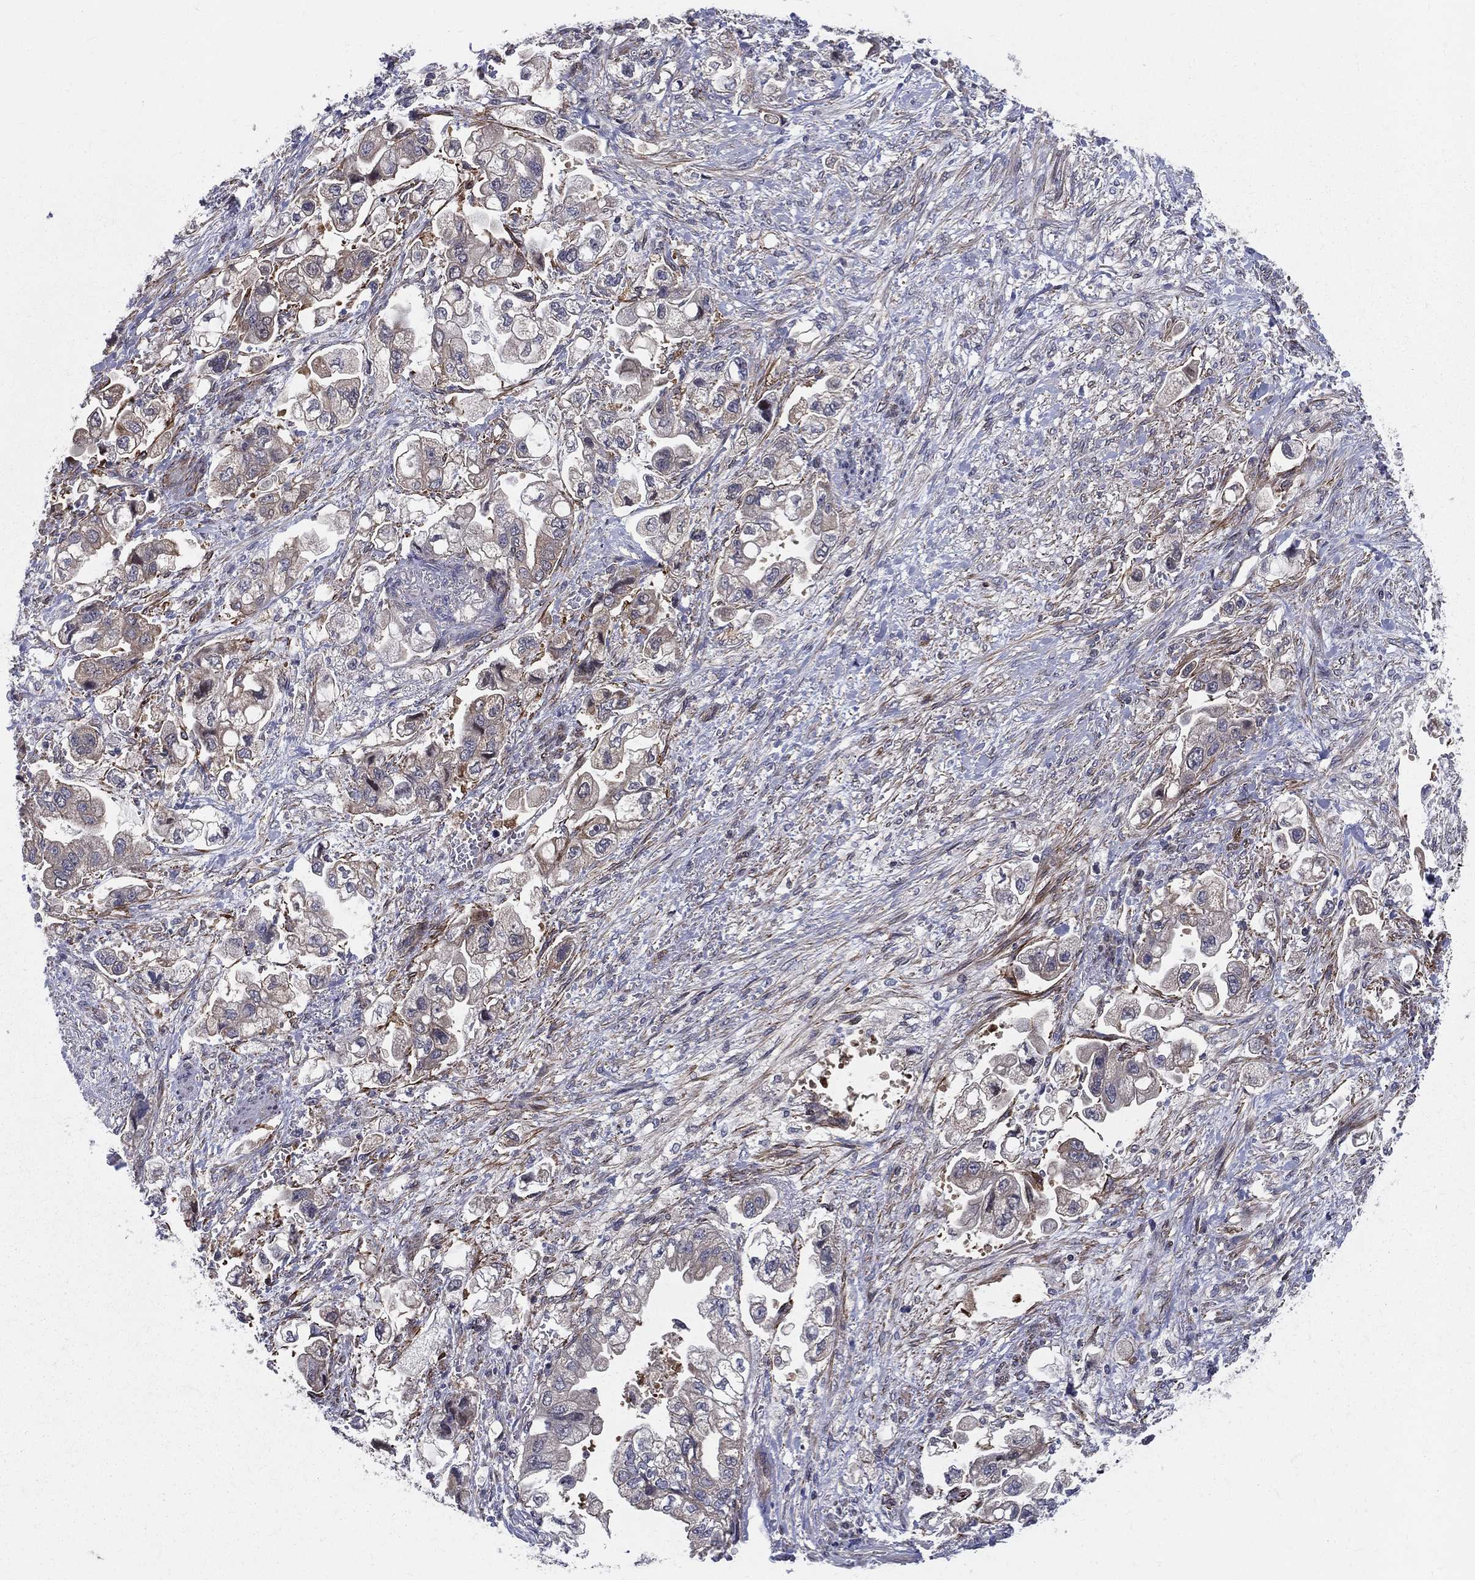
{"staining": {"intensity": "weak", "quantity": "<25%", "location": "cytoplasmic/membranous"}, "tissue": "stomach cancer", "cell_type": "Tumor cells", "image_type": "cancer", "snomed": [{"axis": "morphology", "description": "Normal tissue, NOS"}, {"axis": "morphology", "description": "Adenocarcinoma, NOS"}, {"axis": "topography", "description": "Stomach"}], "caption": "The histopathology image demonstrates no staining of tumor cells in stomach cancer.", "gene": "POMZP3", "patient": {"sex": "male", "age": 62}}